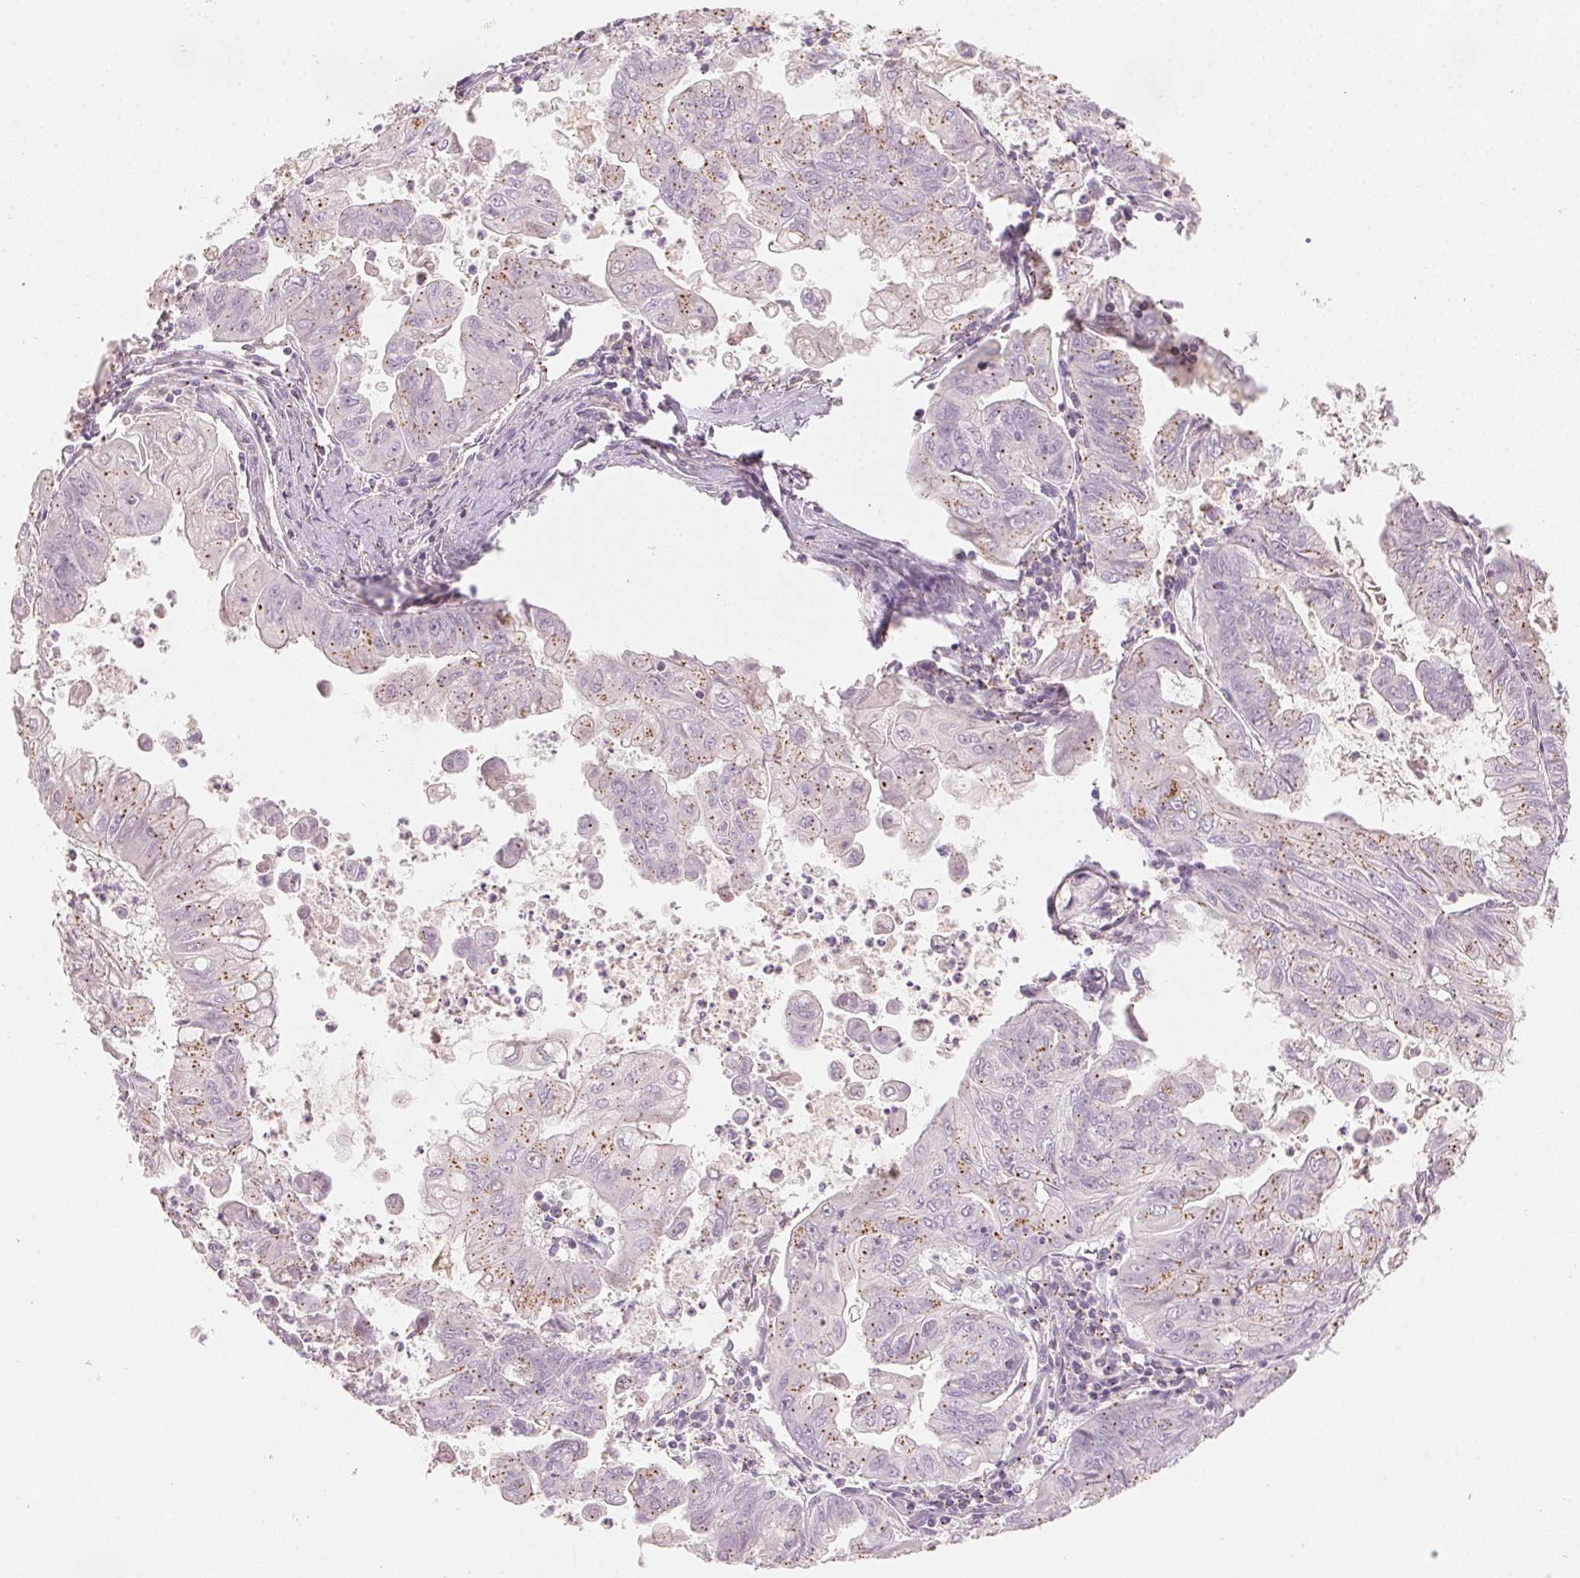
{"staining": {"intensity": "moderate", "quantity": ">75%", "location": "cytoplasmic/membranous"}, "tissue": "stomach cancer", "cell_type": "Tumor cells", "image_type": "cancer", "snomed": [{"axis": "morphology", "description": "Adenocarcinoma, NOS"}, {"axis": "topography", "description": "Stomach, upper"}], "caption": "A photomicrograph showing moderate cytoplasmic/membranous positivity in about >75% of tumor cells in stomach cancer (adenocarcinoma), as visualized by brown immunohistochemical staining.", "gene": "HOXB13", "patient": {"sex": "male", "age": 80}}